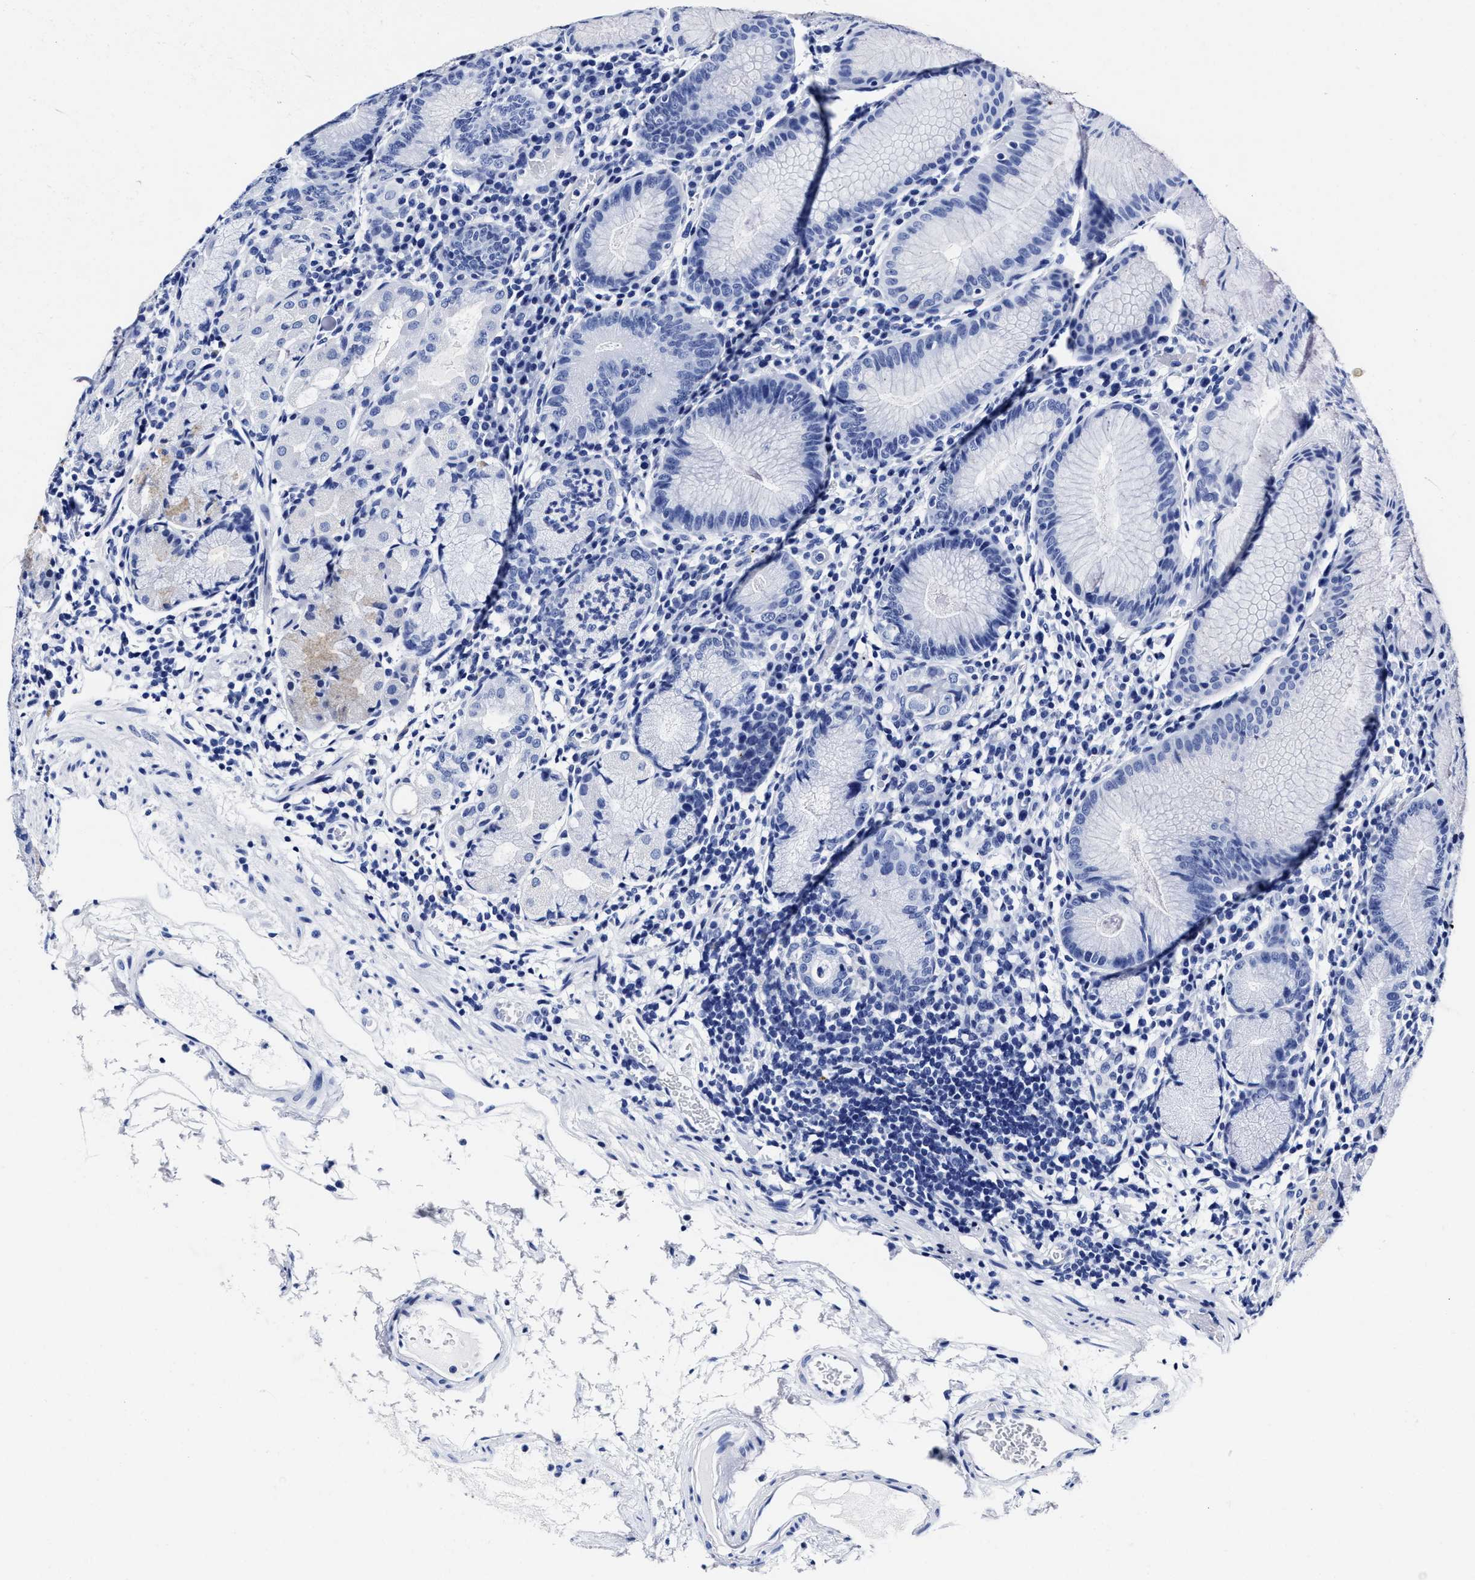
{"staining": {"intensity": "weak", "quantity": "<25%", "location": "cytoplasmic/membranous"}, "tissue": "stomach", "cell_type": "Glandular cells", "image_type": "normal", "snomed": [{"axis": "morphology", "description": "Normal tissue, NOS"}, {"axis": "topography", "description": "Stomach"}, {"axis": "topography", "description": "Stomach, lower"}], "caption": "This is a image of immunohistochemistry staining of normal stomach, which shows no expression in glandular cells. Brightfield microscopy of immunohistochemistry (IHC) stained with DAB (brown) and hematoxylin (blue), captured at high magnification.", "gene": "LRRC8E", "patient": {"sex": "female", "age": 75}}